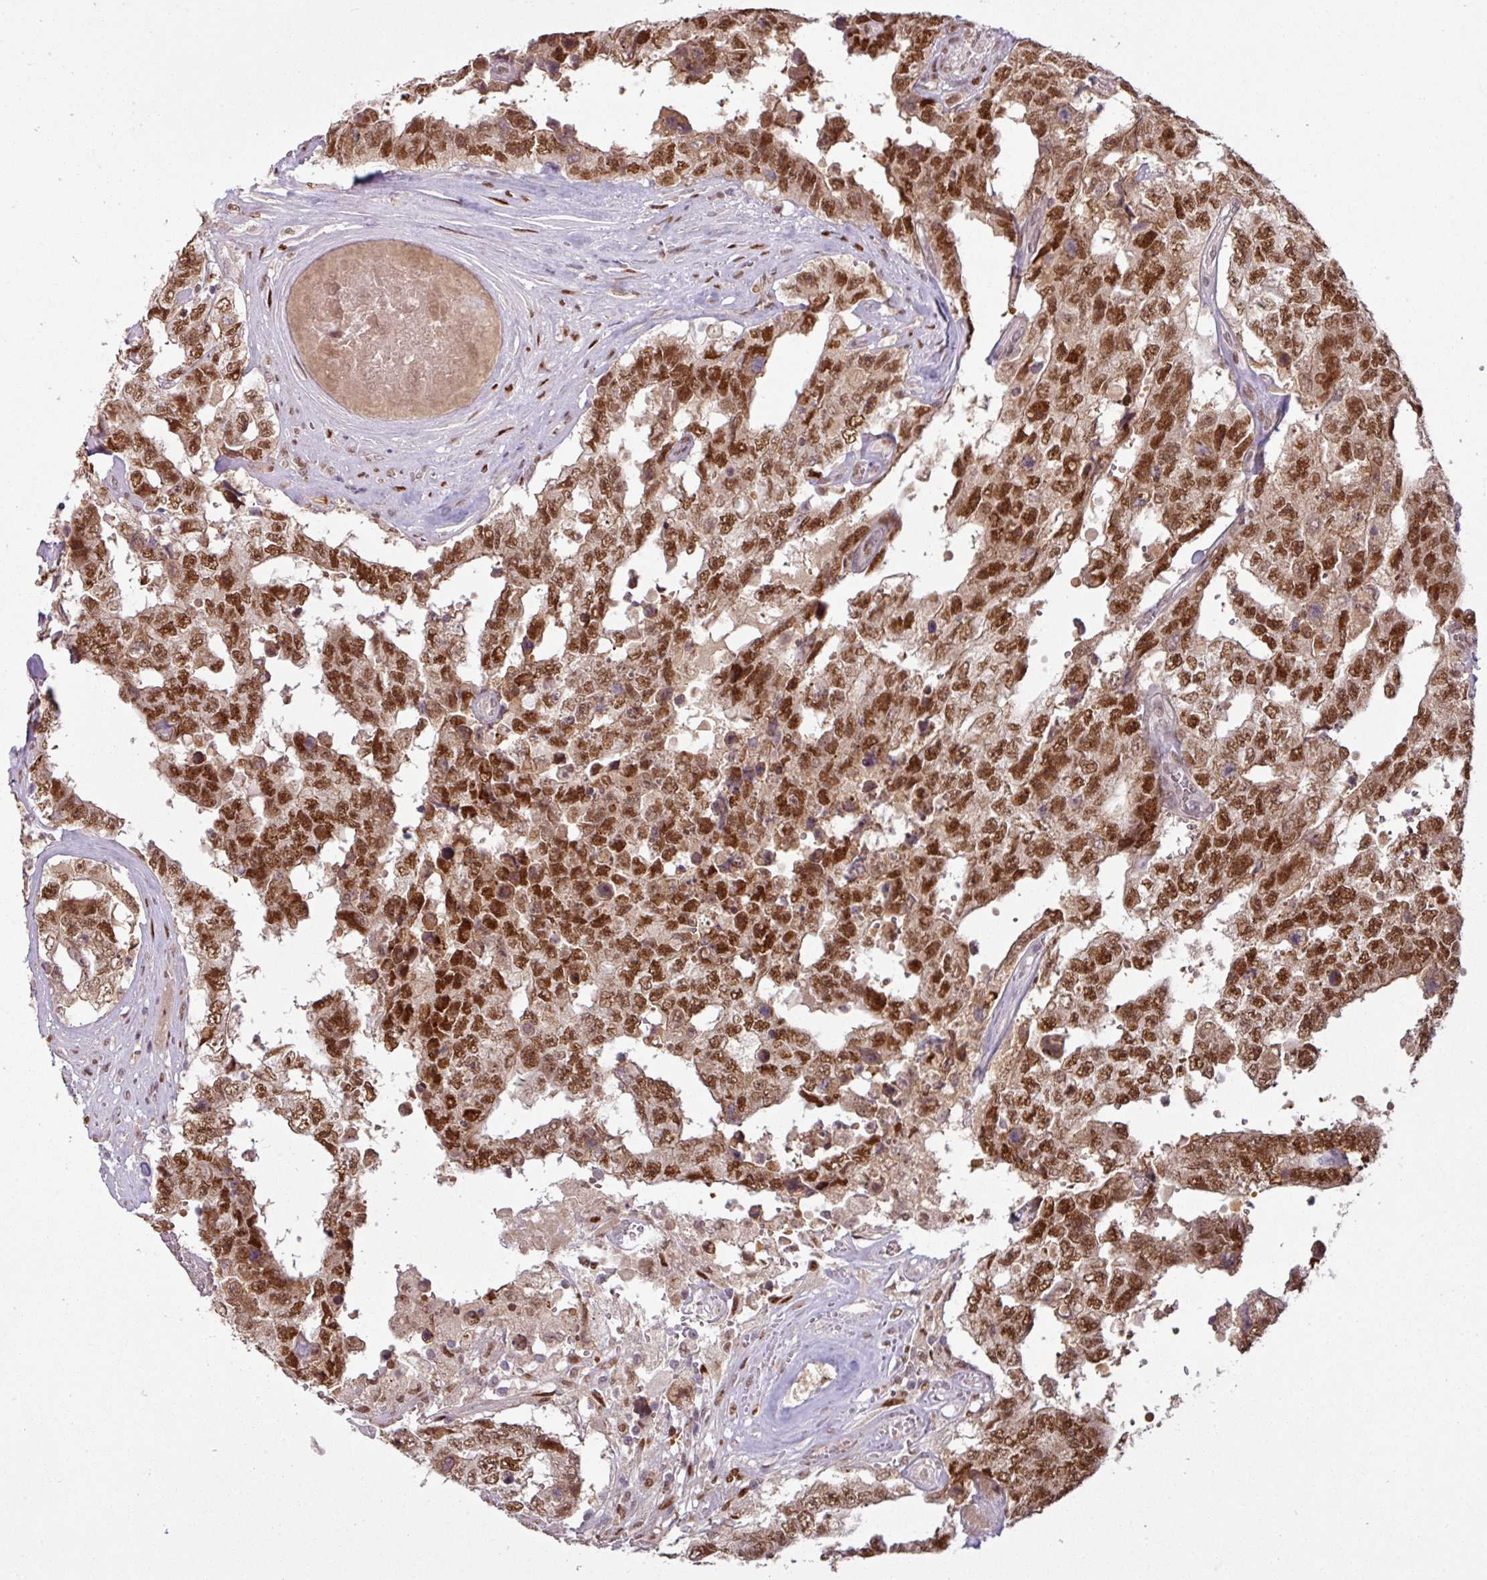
{"staining": {"intensity": "strong", "quantity": ">75%", "location": "nuclear"}, "tissue": "testis cancer", "cell_type": "Tumor cells", "image_type": "cancer", "snomed": [{"axis": "morphology", "description": "Normal tissue, NOS"}, {"axis": "morphology", "description": "Carcinoma, Embryonal, NOS"}, {"axis": "topography", "description": "Testis"}, {"axis": "topography", "description": "Epididymis"}], "caption": "Strong nuclear positivity is seen in approximately >75% of tumor cells in testis embryonal carcinoma.", "gene": "IRF2BPL", "patient": {"sex": "male", "age": 25}}